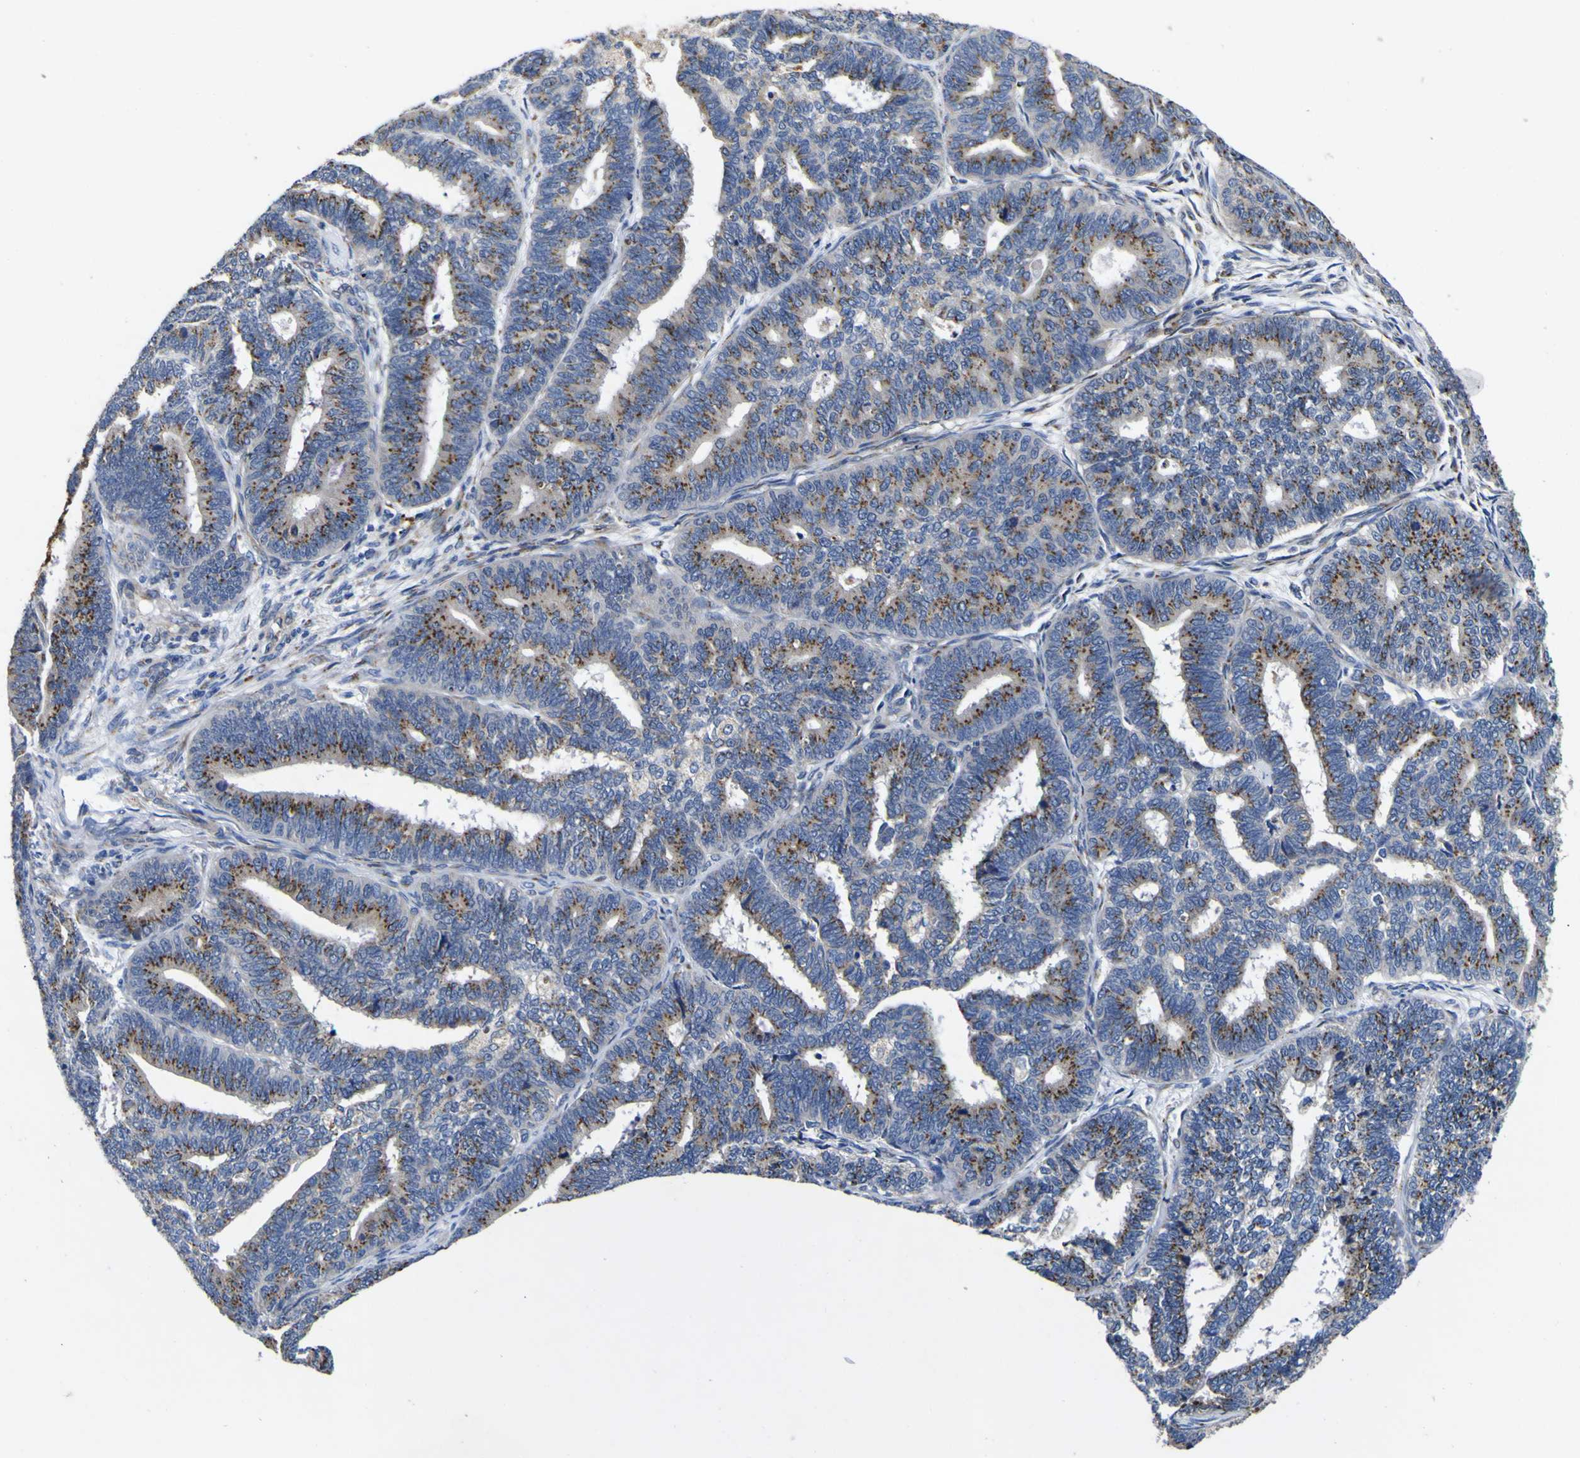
{"staining": {"intensity": "moderate", "quantity": ">75%", "location": "cytoplasmic/membranous"}, "tissue": "endometrial cancer", "cell_type": "Tumor cells", "image_type": "cancer", "snomed": [{"axis": "morphology", "description": "Adenocarcinoma, NOS"}, {"axis": "topography", "description": "Endometrium"}], "caption": "The immunohistochemical stain shows moderate cytoplasmic/membranous staining in tumor cells of endometrial adenocarcinoma tissue.", "gene": "COA1", "patient": {"sex": "female", "age": 70}}